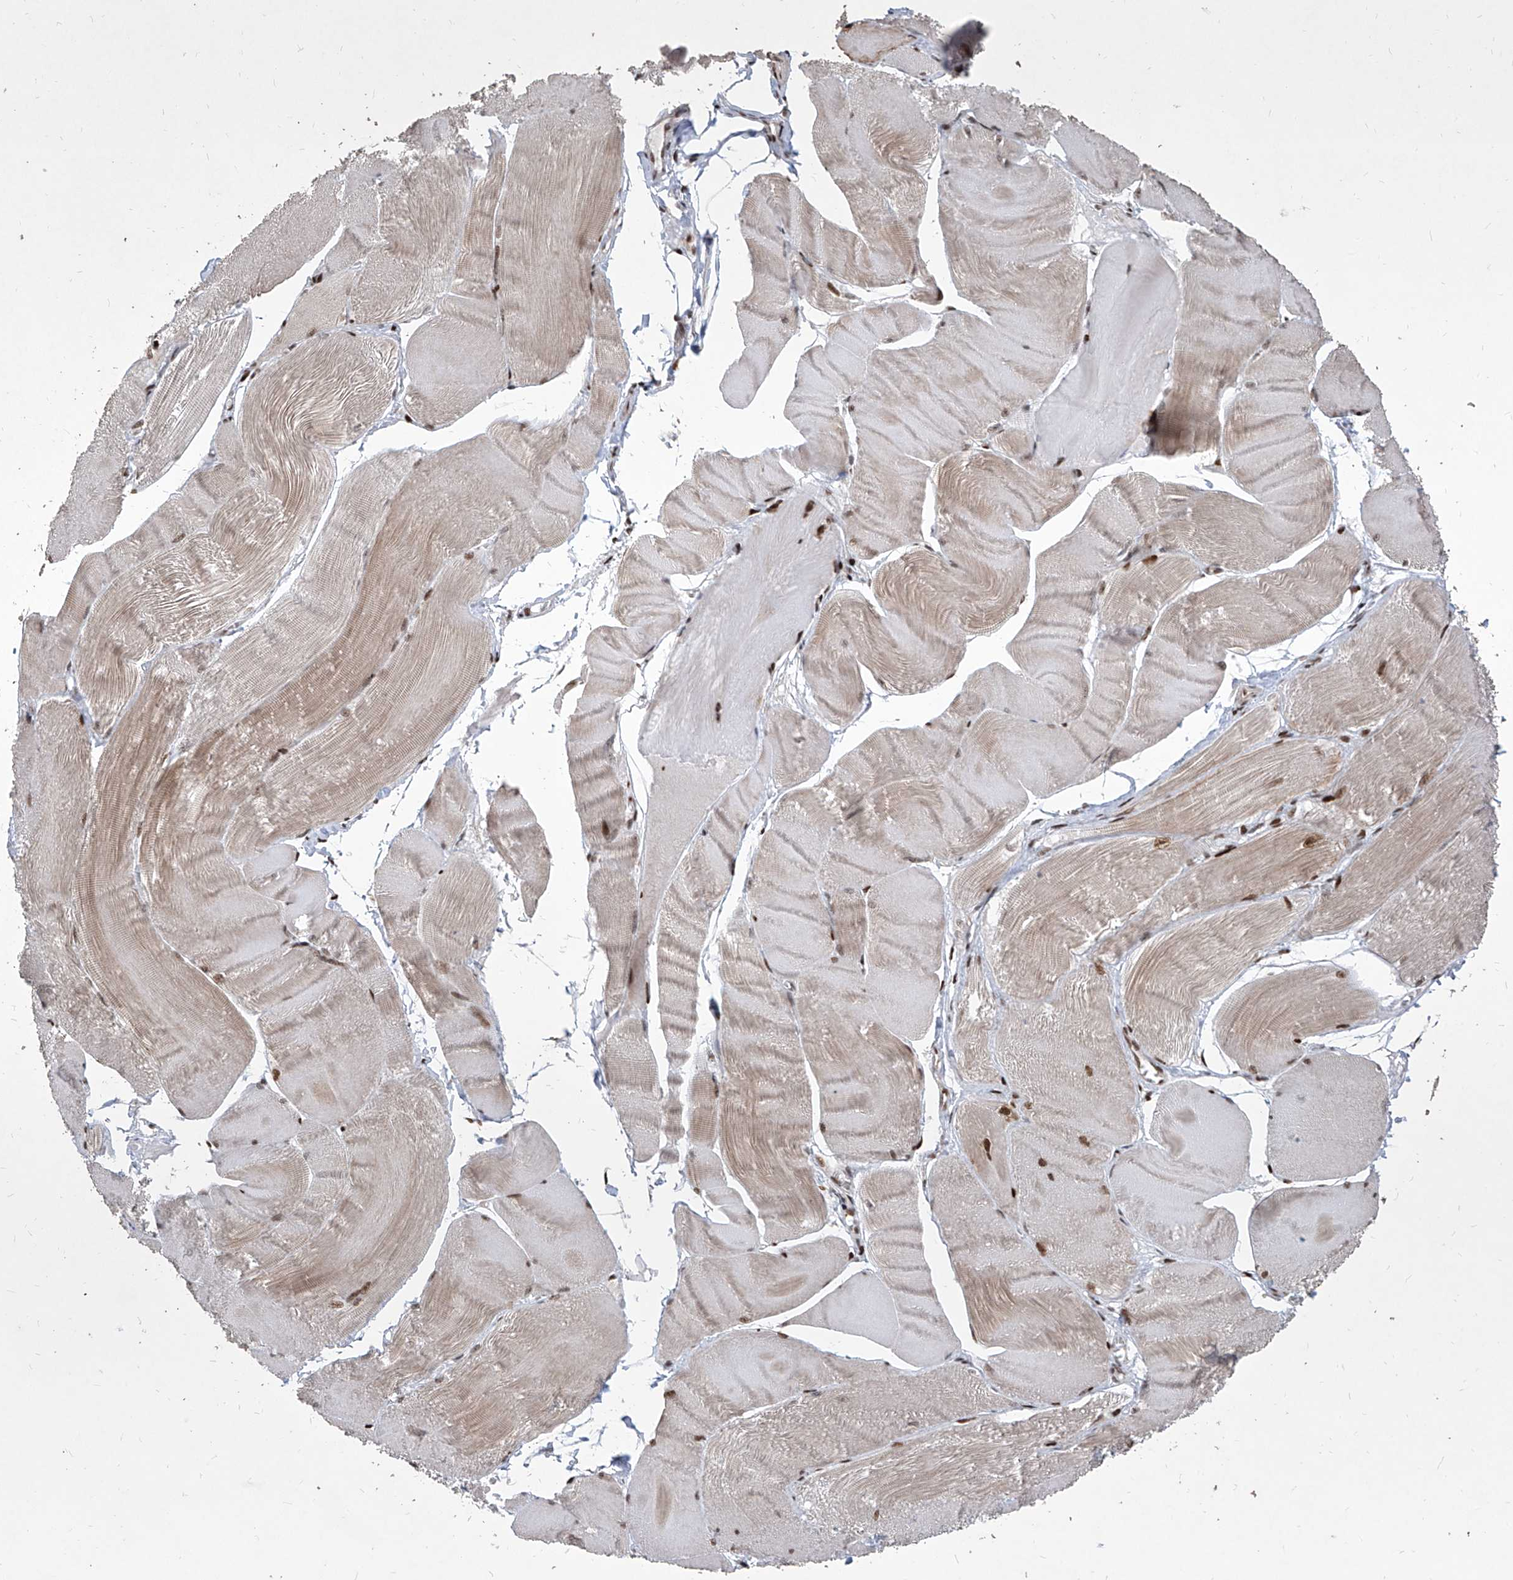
{"staining": {"intensity": "strong", "quantity": "<25%", "location": "nuclear"}, "tissue": "skeletal muscle", "cell_type": "Myocytes", "image_type": "normal", "snomed": [{"axis": "morphology", "description": "Normal tissue, NOS"}, {"axis": "morphology", "description": "Basal cell carcinoma"}, {"axis": "topography", "description": "Skeletal muscle"}], "caption": "Immunohistochemistry histopathology image of unremarkable skeletal muscle stained for a protein (brown), which demonstrates medium levels of strong nuclear staining in approximately <25% of myocytes.", "gene": "IRF2", "patient": {"sex": "female", "age": 64}}